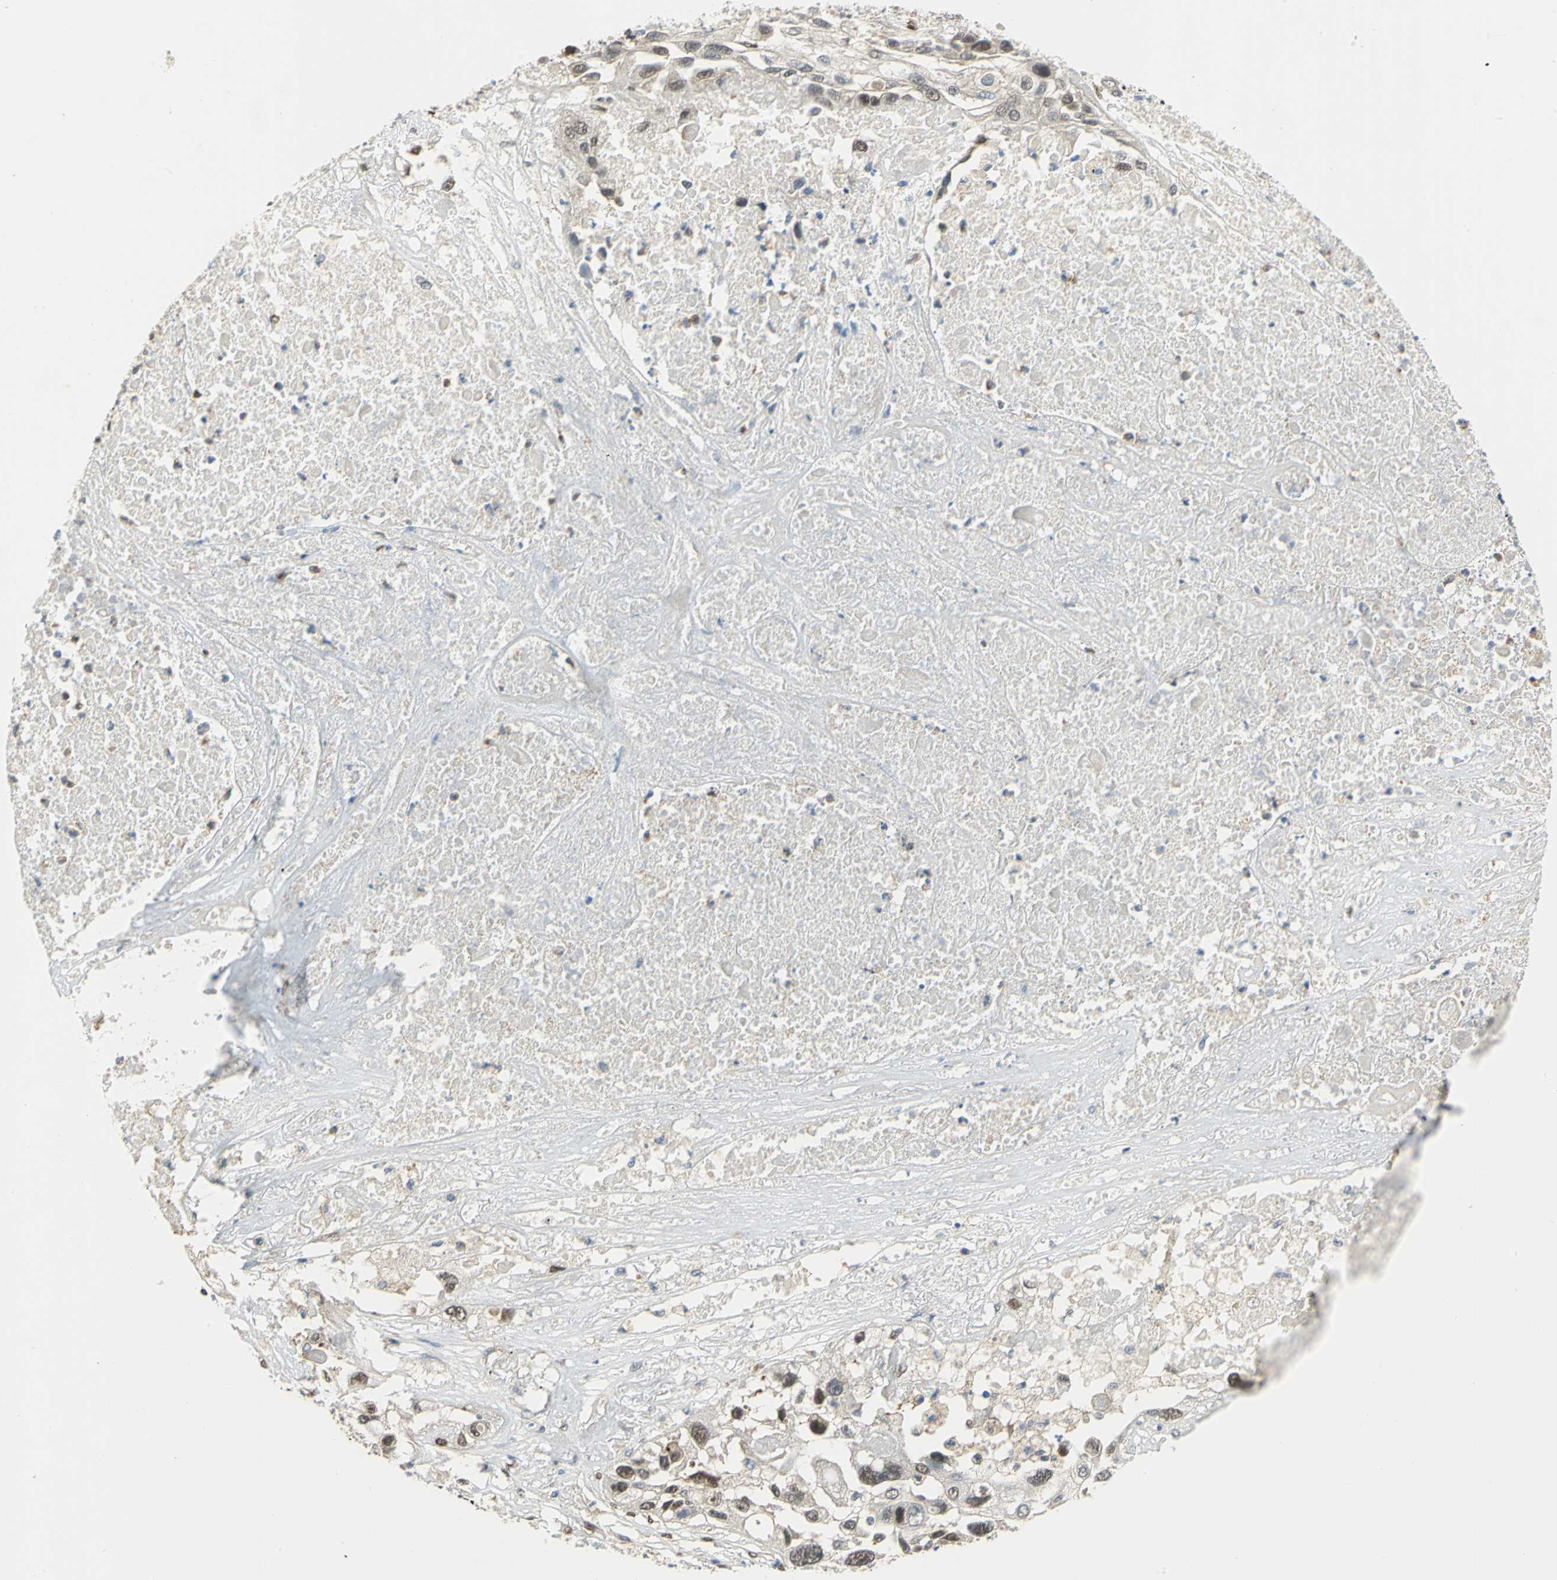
{"staining": {"intensity": "weak", "quantity": "25%-75%", "location": "cytoplasmic/membranous,nuclear"}, "tissue": "lung cancer", "cell_type": "Tumor cells", "image_type": "cancer", "snomed": [{"axis": "morphology", "description": "Squamous cell carcinoma, NOS"}, {"axis": "topography", "description": "Lung"}], "caption": "A high-resolution image shows immunohistochemistry staining of lung squamous cell carcinoma, which shows weak cytoplasmic/membranous and nuclear staining in about 25%-75% of tumor cells.", "gene": "RBFOX2", "patient": {"sex": "male", "age": 71}}